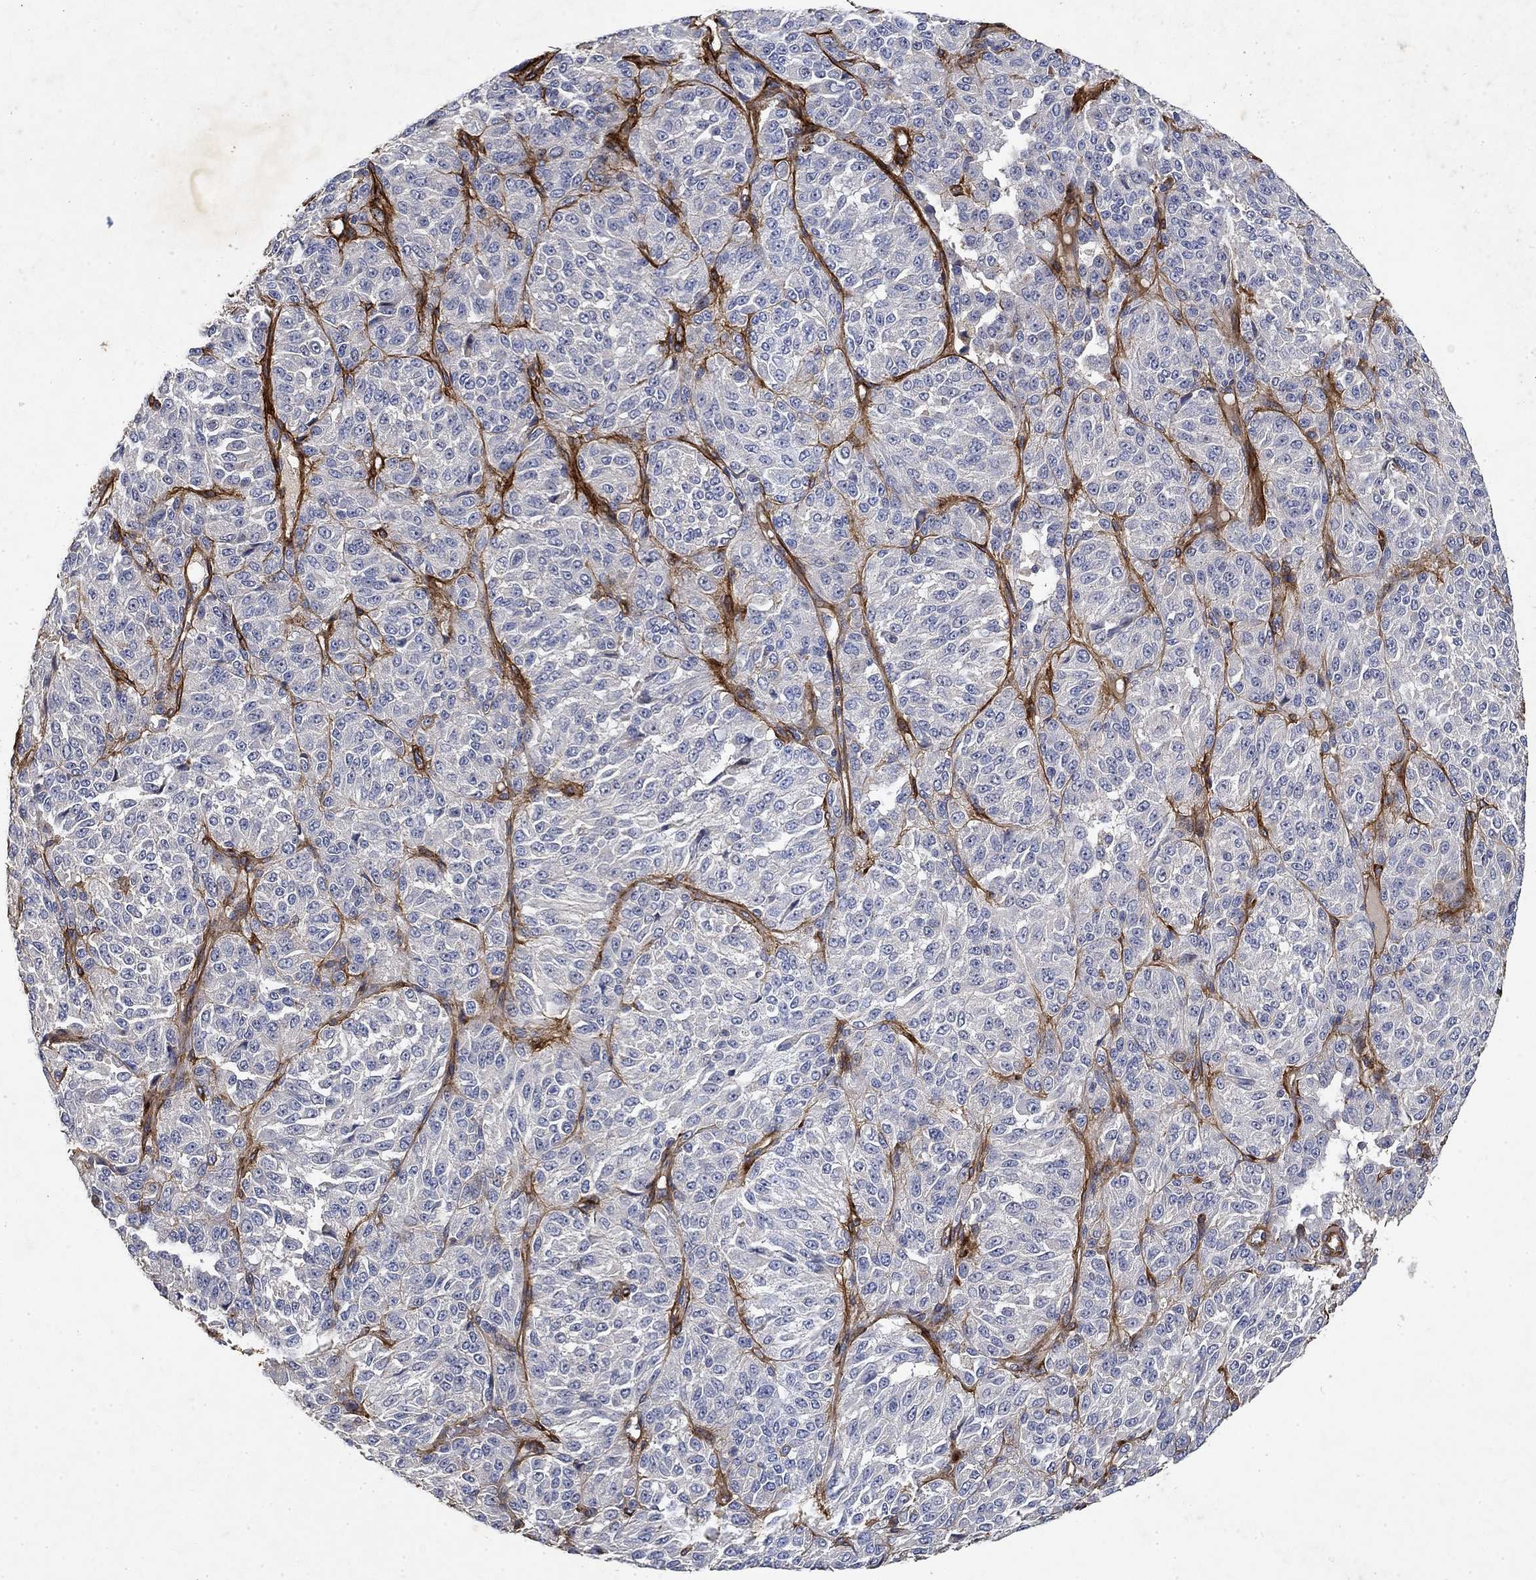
{"staining": {"intensity": "negative", "quantity": "none", "location": "none"}, "tissue": "melanoma", "cell_type": "Tumor cells", "image_type": "cancer", "snomed": [{"axis": "morphology", "description": "Malignant melanoma, Metastatic site"}, {"axis": "topography", "description": "Brain"}], "caption": "Malignant melanoma (metastatic site) stained for a protein using immunohistochemistry (IHC) shows no staining tumor cells.", "gene": "COL4A2", "patient": {"sex": "female", "age": 56}}